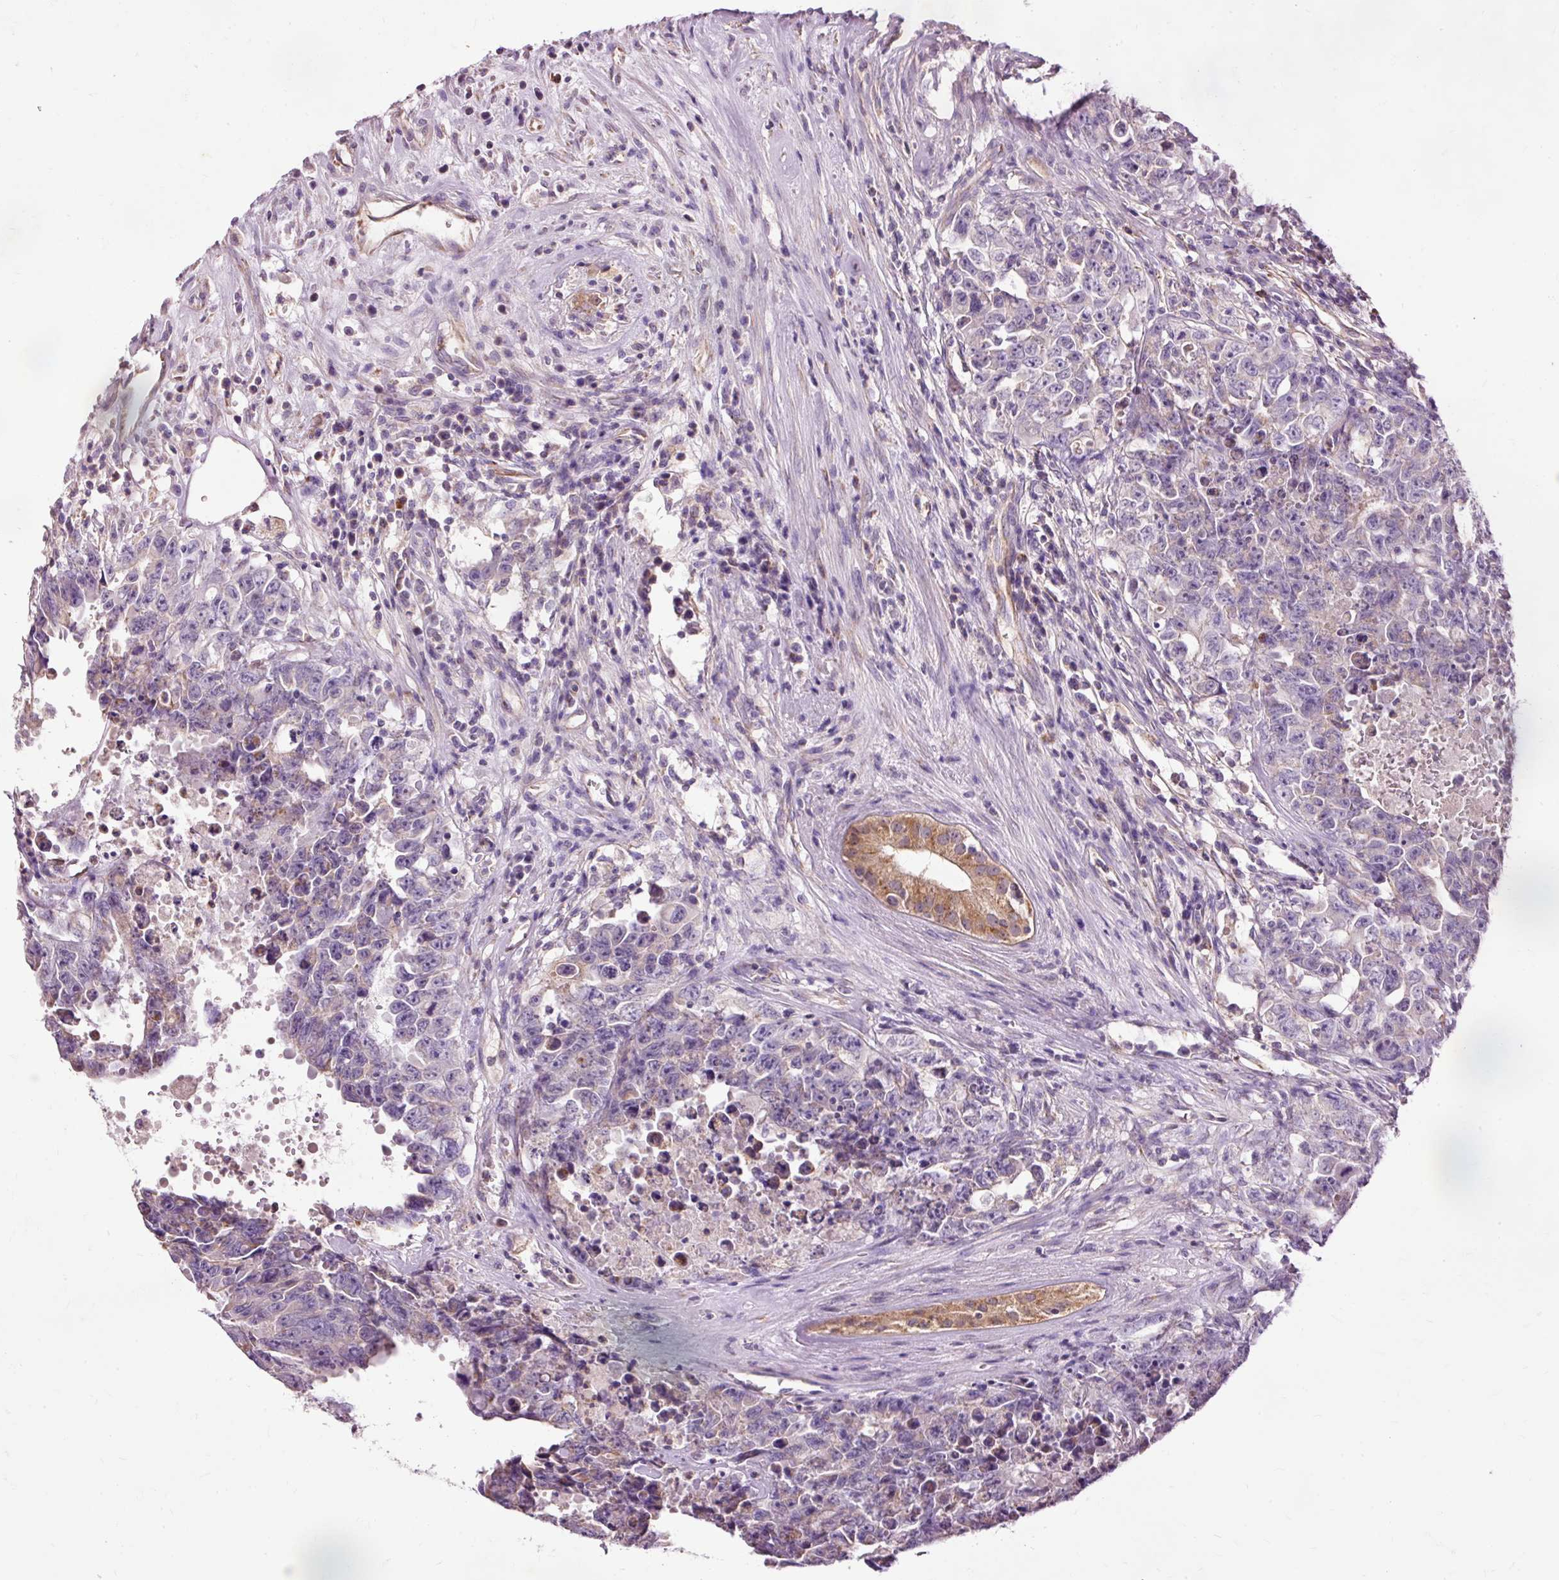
{"staining": {"intensity": "negative", "quantity": "none", "location": "none"}, "tissue": "testis cancer", "cell_type": "Tumor cells", "image_type": "cancer", "snomed": [{"axis": "morphology", "description": "Carcinoma, Embryonal, NOS"}, {"axis": "topography", "description": "Testis"}], "caption": "Testis embryonal carcinoma was stained to show a protein in brown. There is no significant expression in tumor cells. (DAB (3,3'-diaminobenzidine) immunohistochemistry (IHC) visualized using brightfield microscopy, high magnification).", "gene": "PRDX5", "patient": {"sex": "male", "age": 24}}